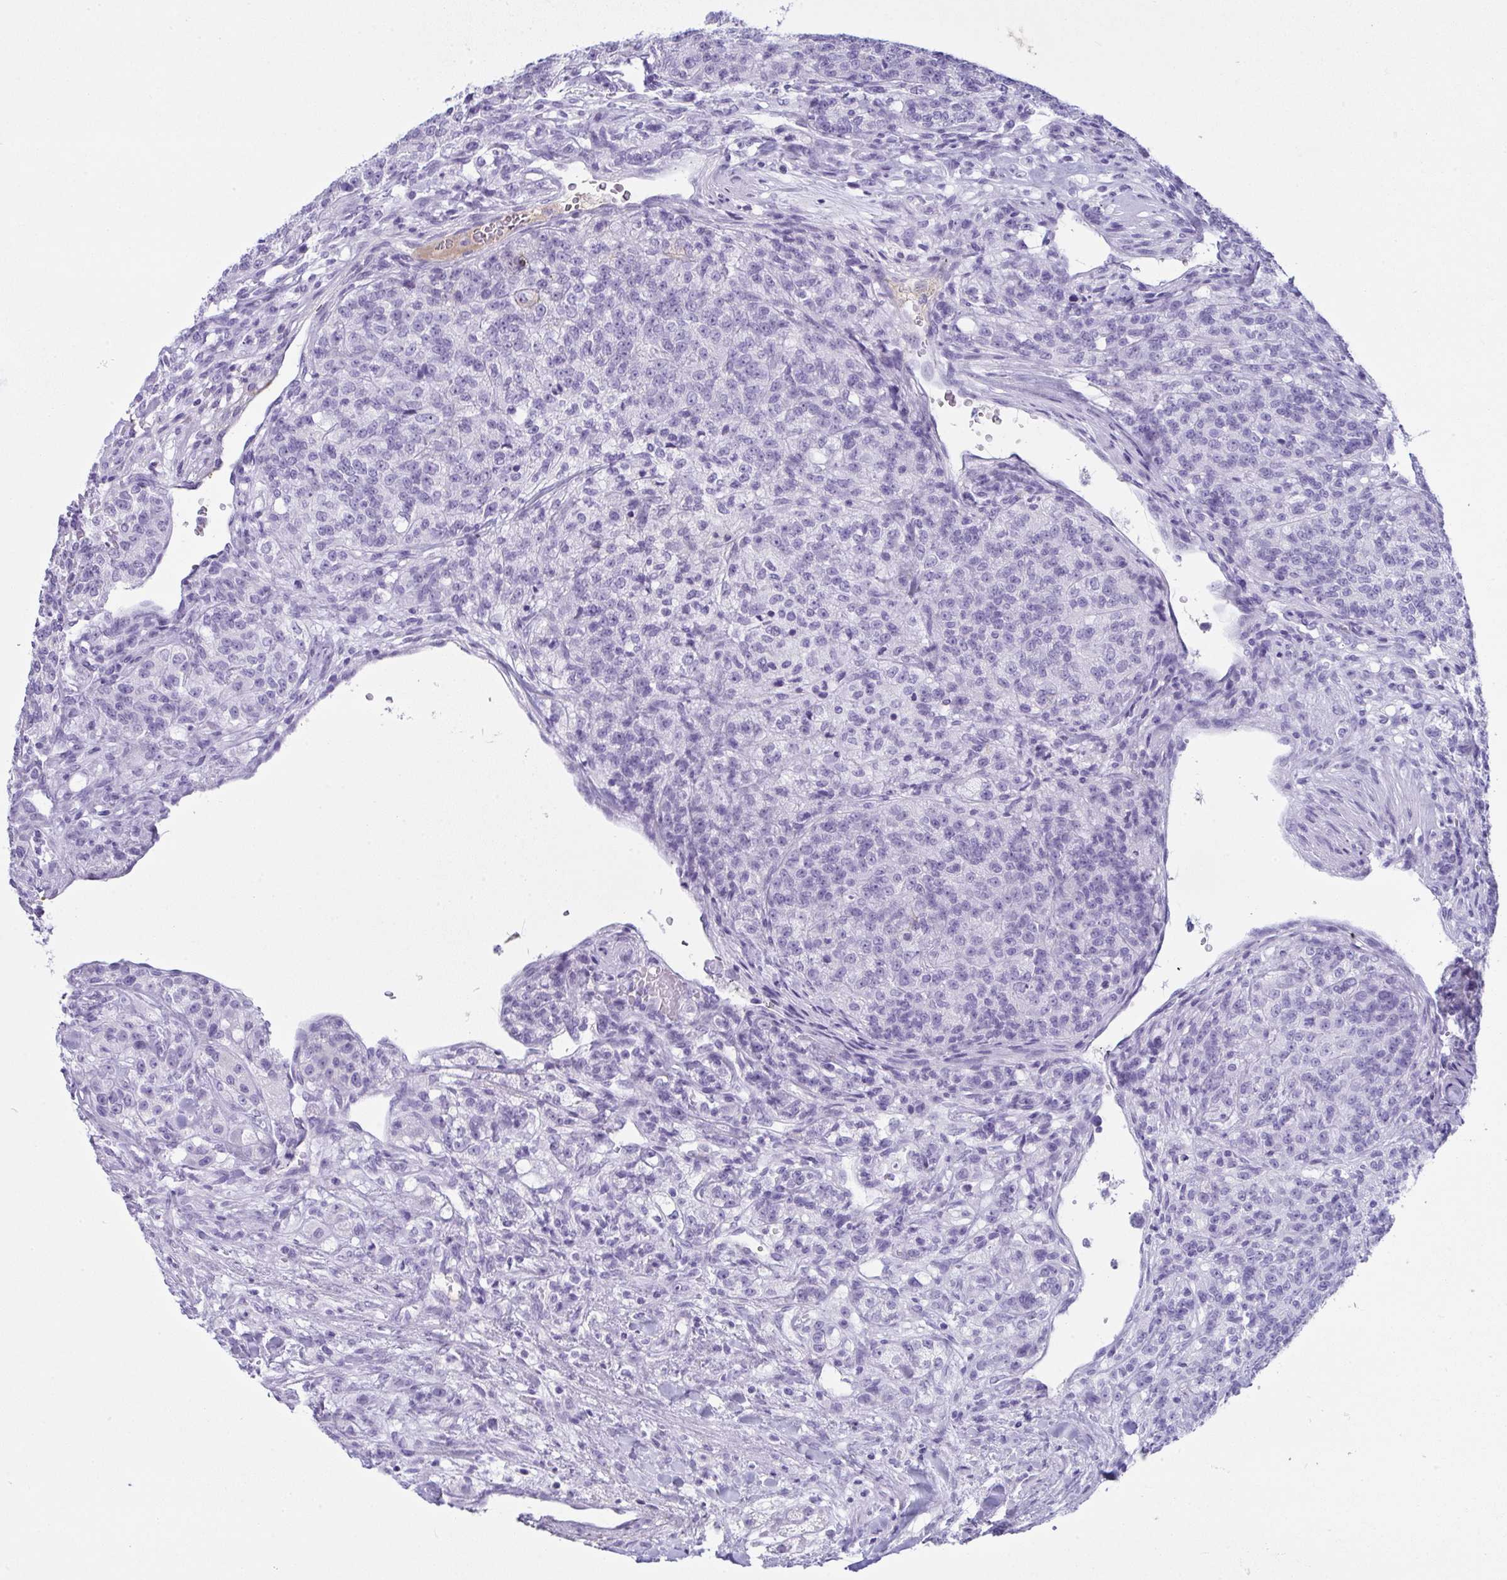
{"staining": {"intensity": "negative", "quantity": "none", "location": "none"}, "tissue": "renal cancer", "cell_type": "Tumor cells", "image_type": "cancer", "snomed": [{"axis": "morphology", "description": "Adenocarcinoma, NOS"}, {"axis": "topography", "description": "Kidney"}], "caption": "Human adenocarcinoma (renal) stained for a protein using immunohistochemistry demonstrates no staining in tumor cells.", "gene": "JCHAIN", "patient": {"sex": "female", "age": 63}}